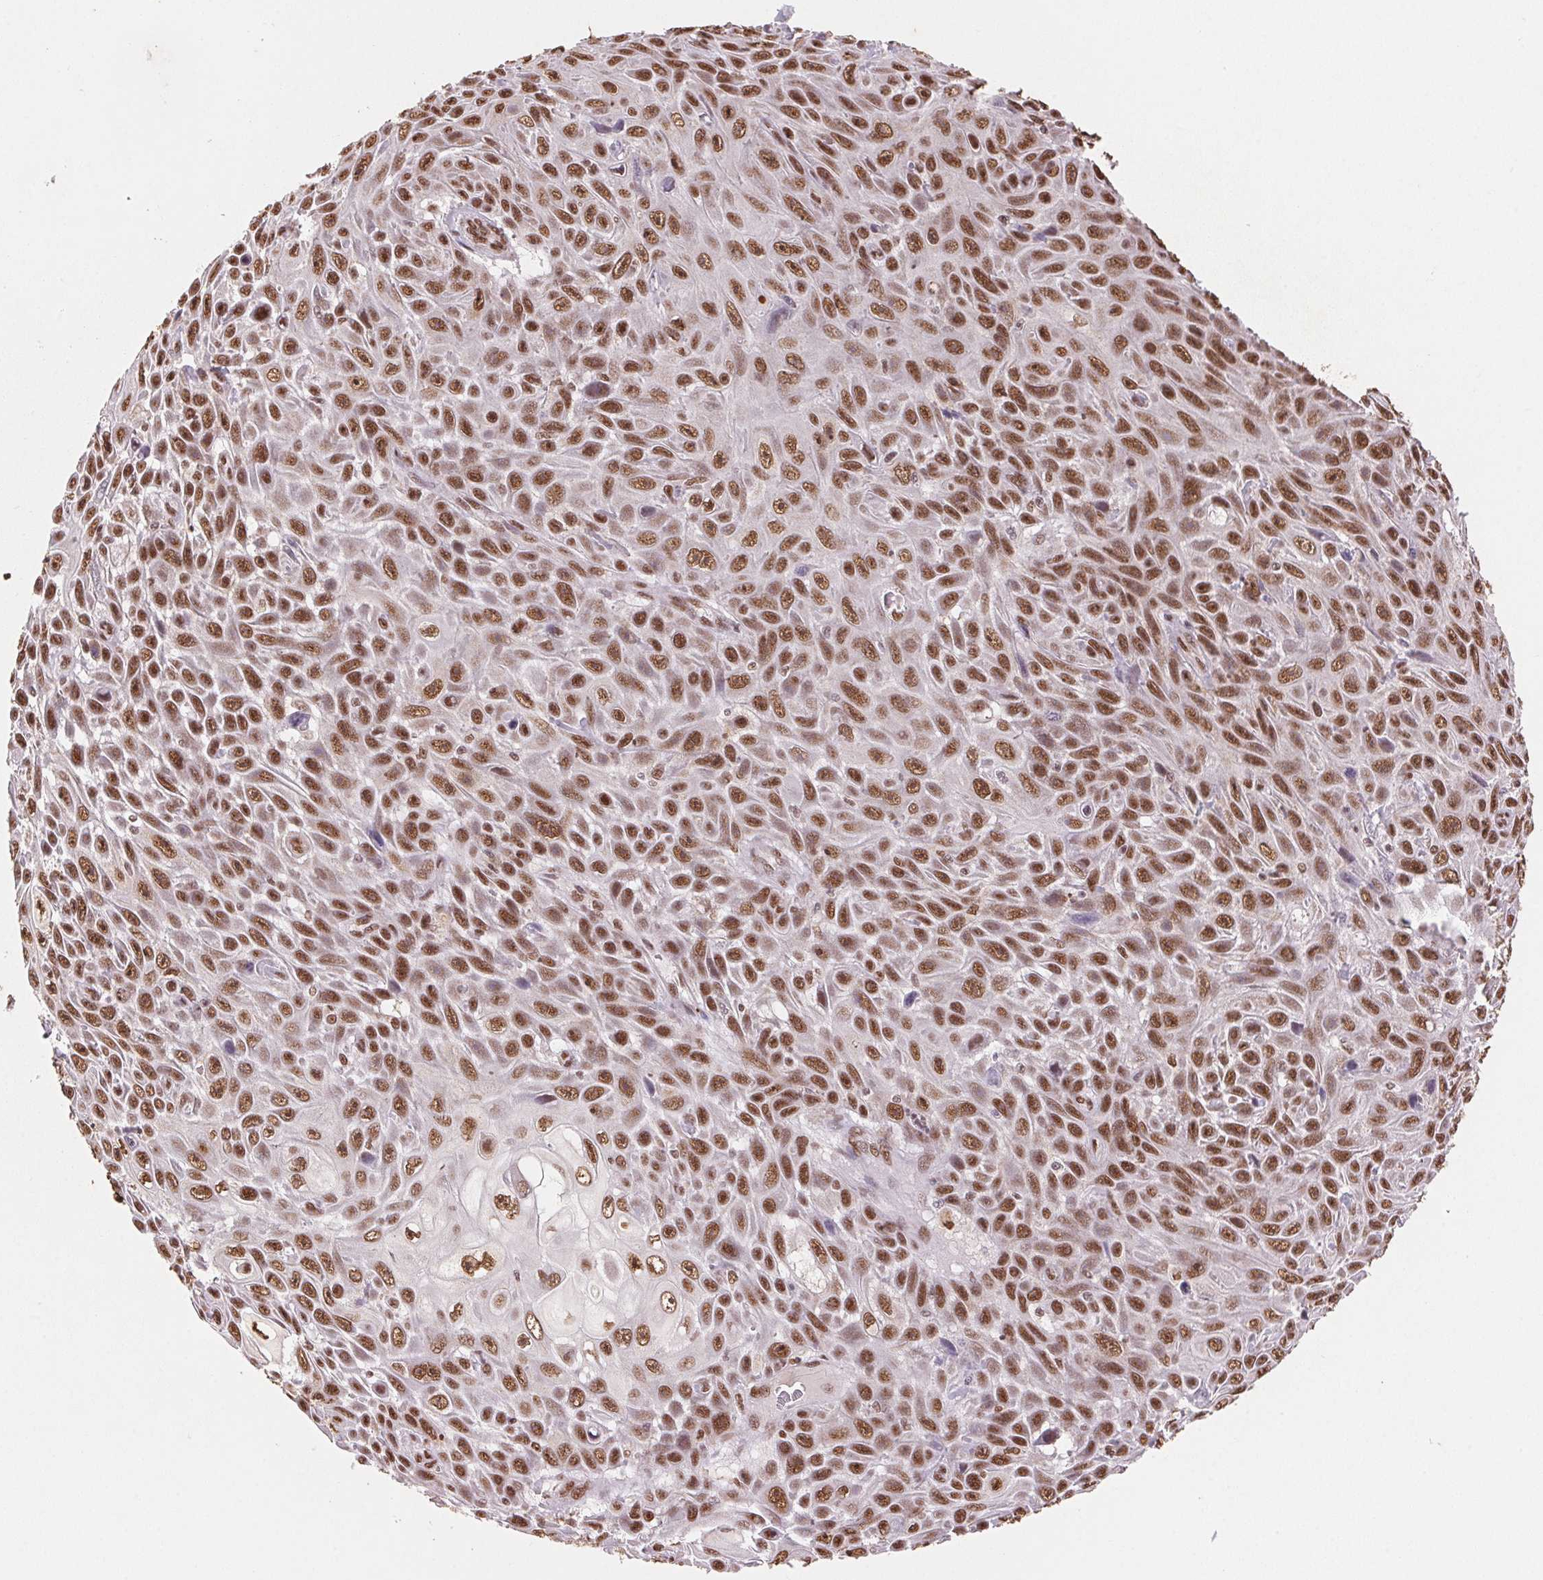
{"staining": {"intensity": "moderate", "quantity": ">75%", "location": "nuclear"}, "tissue": "skin cancer", "cell_type": "Tumor cells", "image_type": "cancer", "snomed": [{"axis": "morphology", "description": "Squamous cell carcinoma, NOS"}, {"axis": "topography", "description": "Skin"}], "caption": "An immunohistochemistry micrograph of tumor tissue is shown. Protein staining in brown highlights moderate nuclear positivity in skin cancer (squamous cell carcinoma) within tumor cells.", "gene": "SNRPG", "patient": {"sex": "male", "age": 82}}